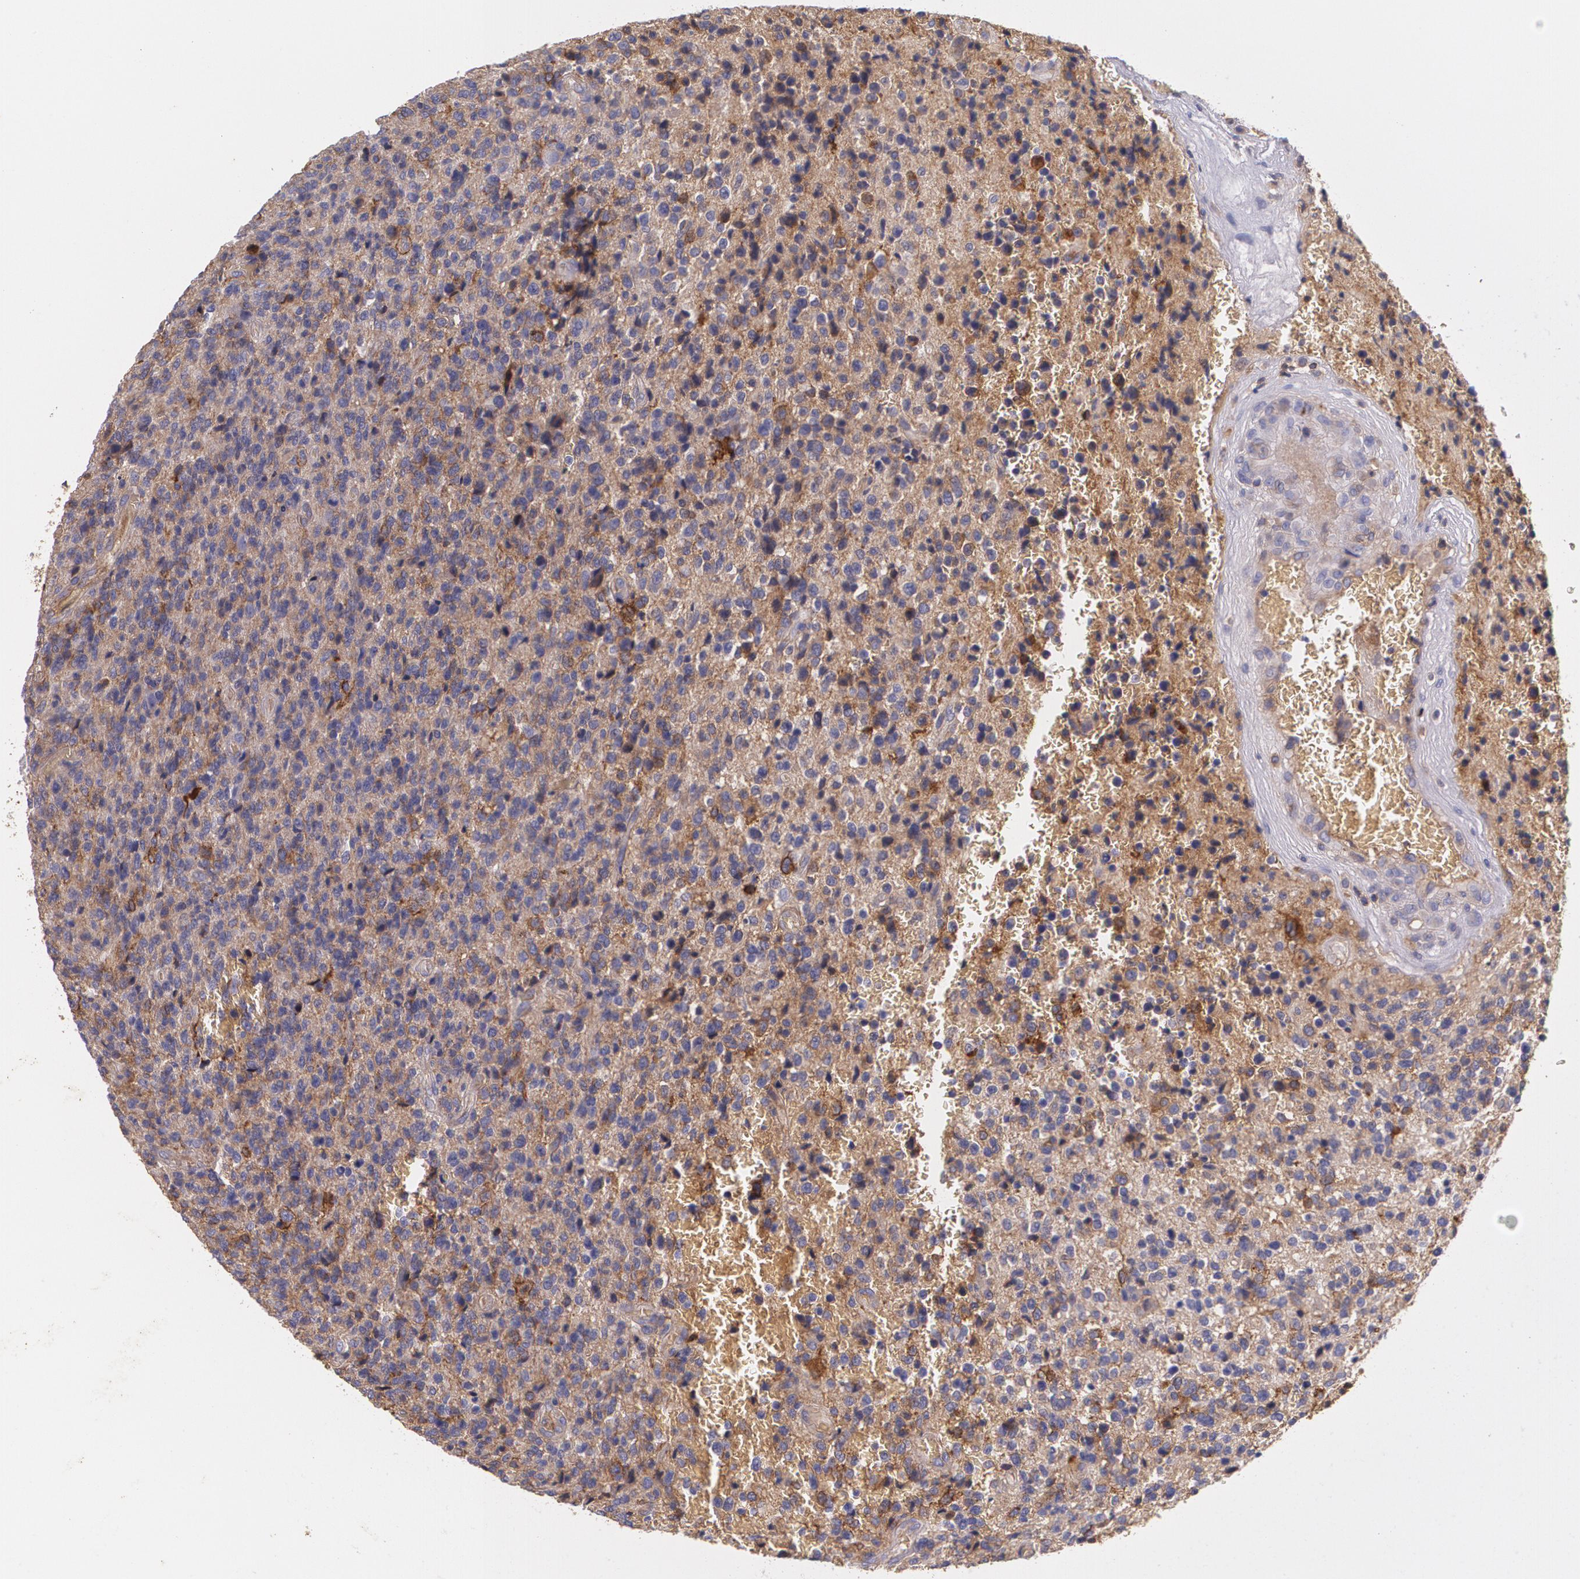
{"staining": {"intensity": "moderate", "quantity": "25%-75%", "location": "cytoplasmic/membranous"}, "tissue": "glioma", "cell_type": "Tumor cells", "image_type": "cancer", "snomed": [{"axis": "morphology", "description": "Glioma, malignant, High grade"}, {"axis": "topography", "description": "Brain"}], "caption": "Immunohistochemical staining of human high-grade glioma (malignant) shows moderate cytoplasmic/membranous protein staining in approximately 25%-75% of tumor cells.", "gene": "B2M", "patient": {"sex": "male", "age": 36}}